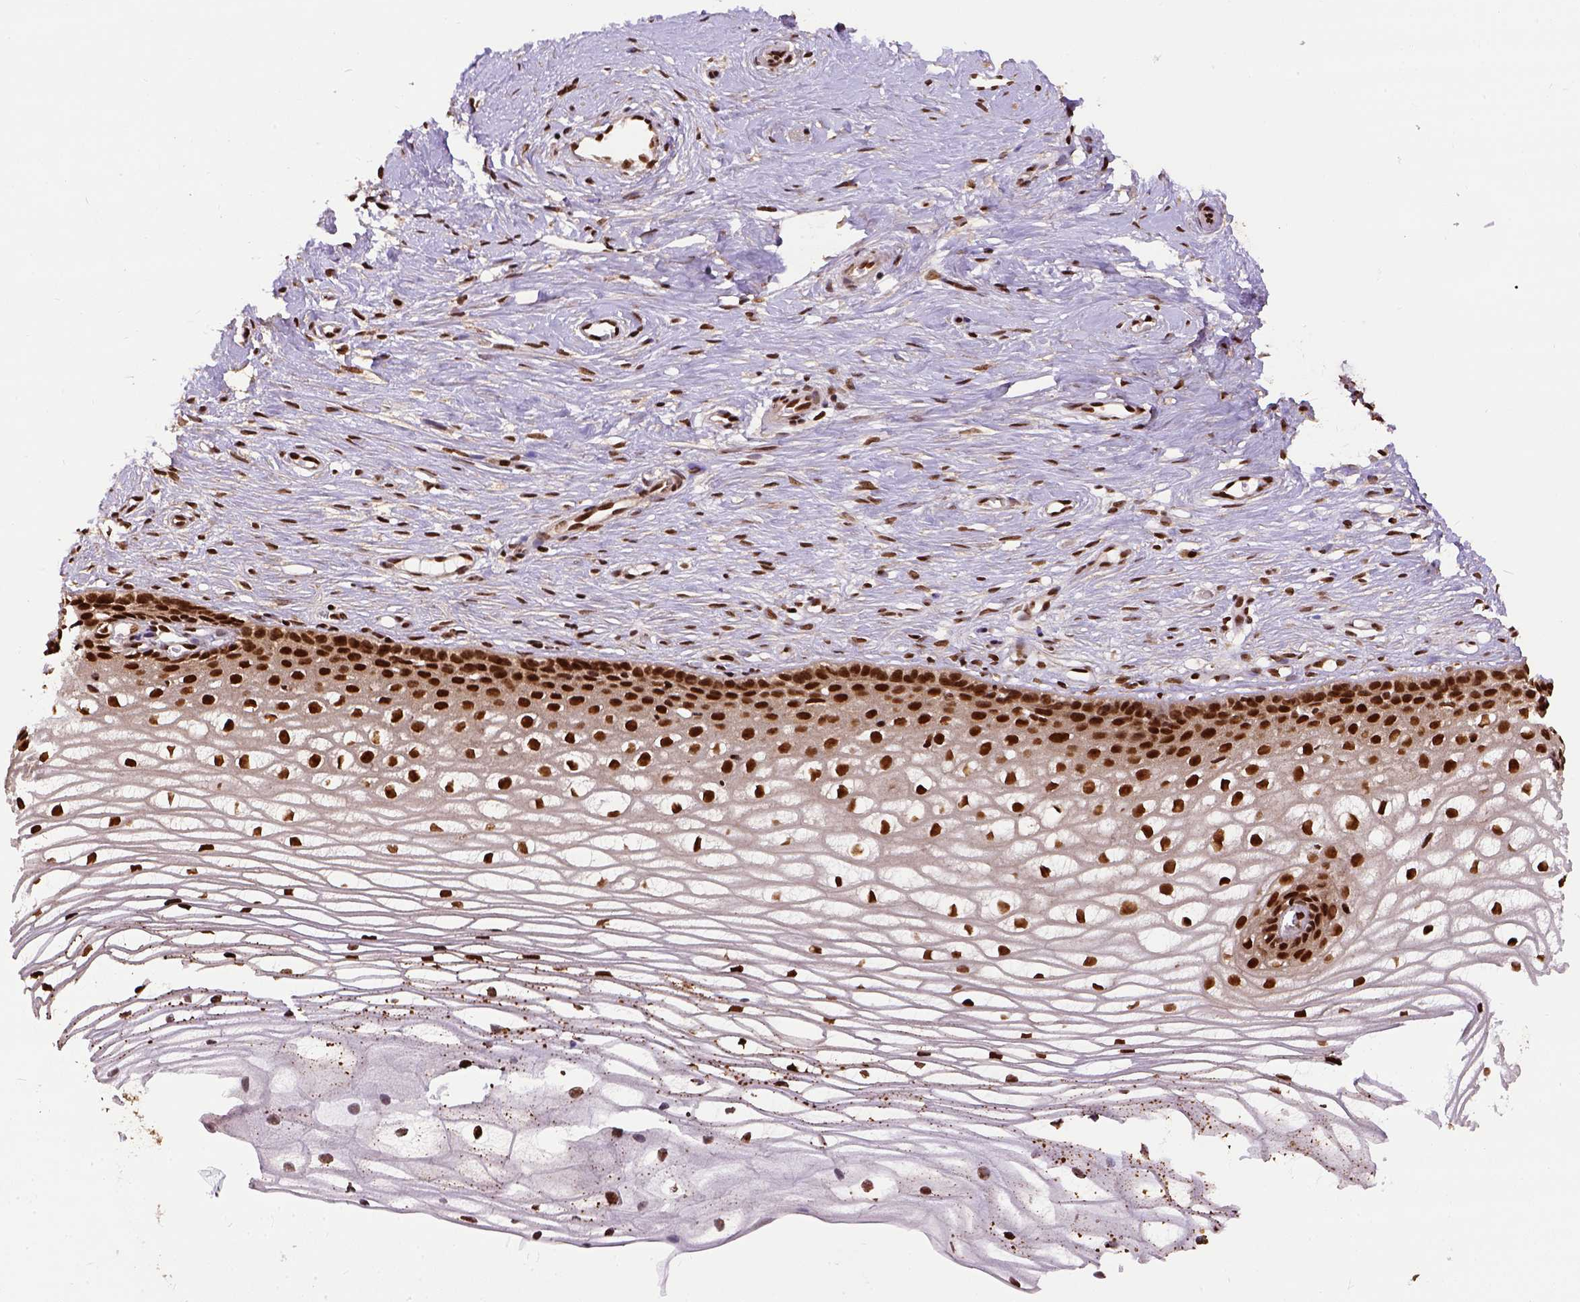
{"staining": {"intensity": "strong", "quantity": ">75%", "location": "nuclear"}, "tissue": "cervix", "cell_type": "Glandular cells", "image_type": "normal", "snomed": [{"axis": "morphology", "description": "Normal tissue, NOS"}, {"axis": "topography", "description": "Cervix"}], "caption": "Human cervix stained with a brown dye demonstrates strong nuclear positive positivity in about >75% of glandular cells.", "gene": "NACC1", "patient": {"sex": "female", "age": 40}}